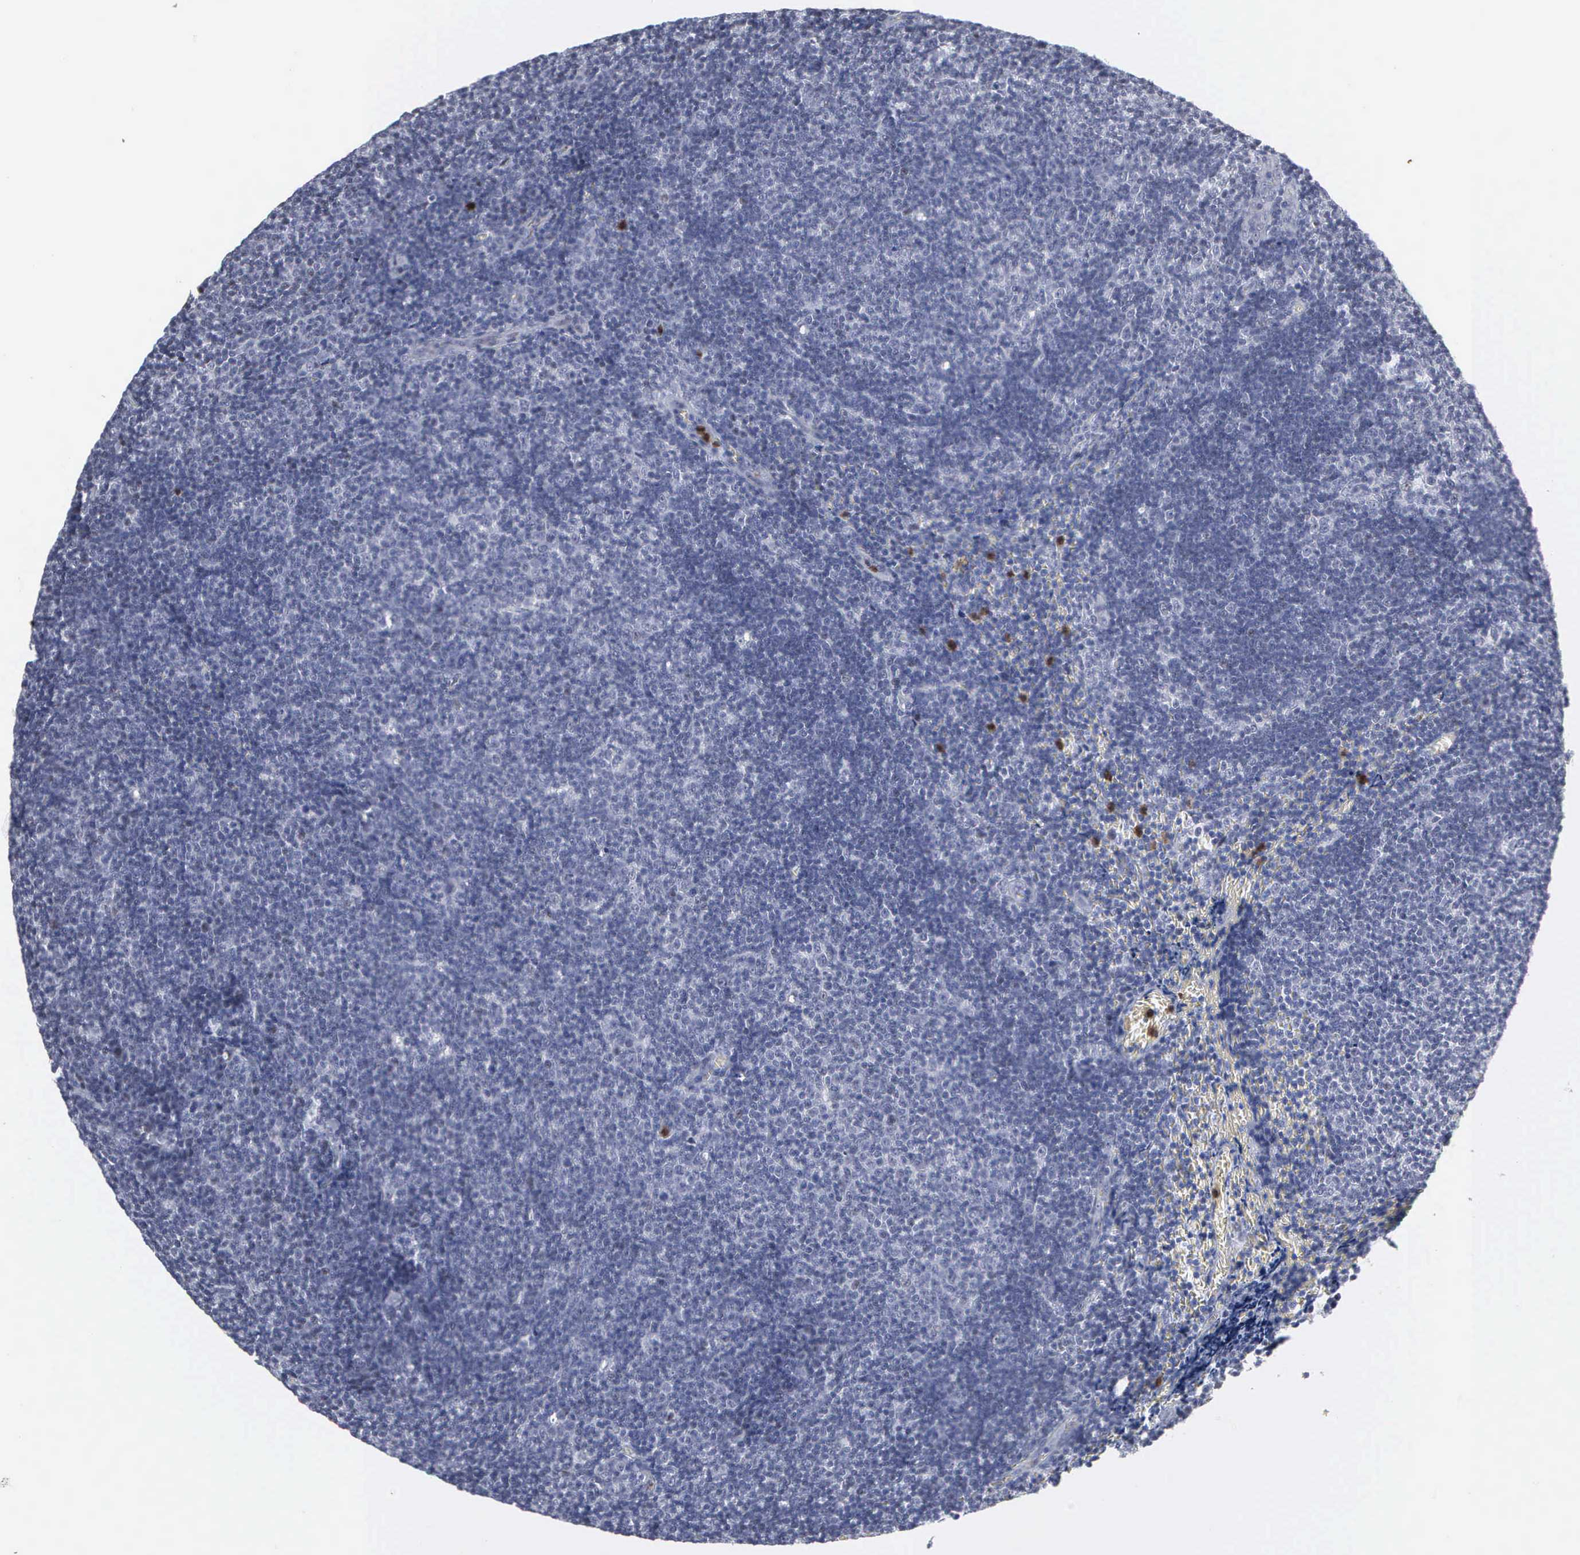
{"staining": {"intensity": "negative", "quantity": "none", "location": "none"}, "tissue": "lymphoma", "cell_type": "Tumor cells", "image_type": "cancer", "snomed": [{"axis": "morphology", "description": "Malignant lymphoma, non-Hodgkin's type, Low grade"}, {"axis": "topography", "description": "Lymph node"}], "caption": "Malignant lymphoma, non-Hodgkin's type (low-grade) was stained to show a protein in brown. There is no significant expression in tumor cells.", "gene": "SPIN3", "patient": {"sex": "male", "age": 49}}